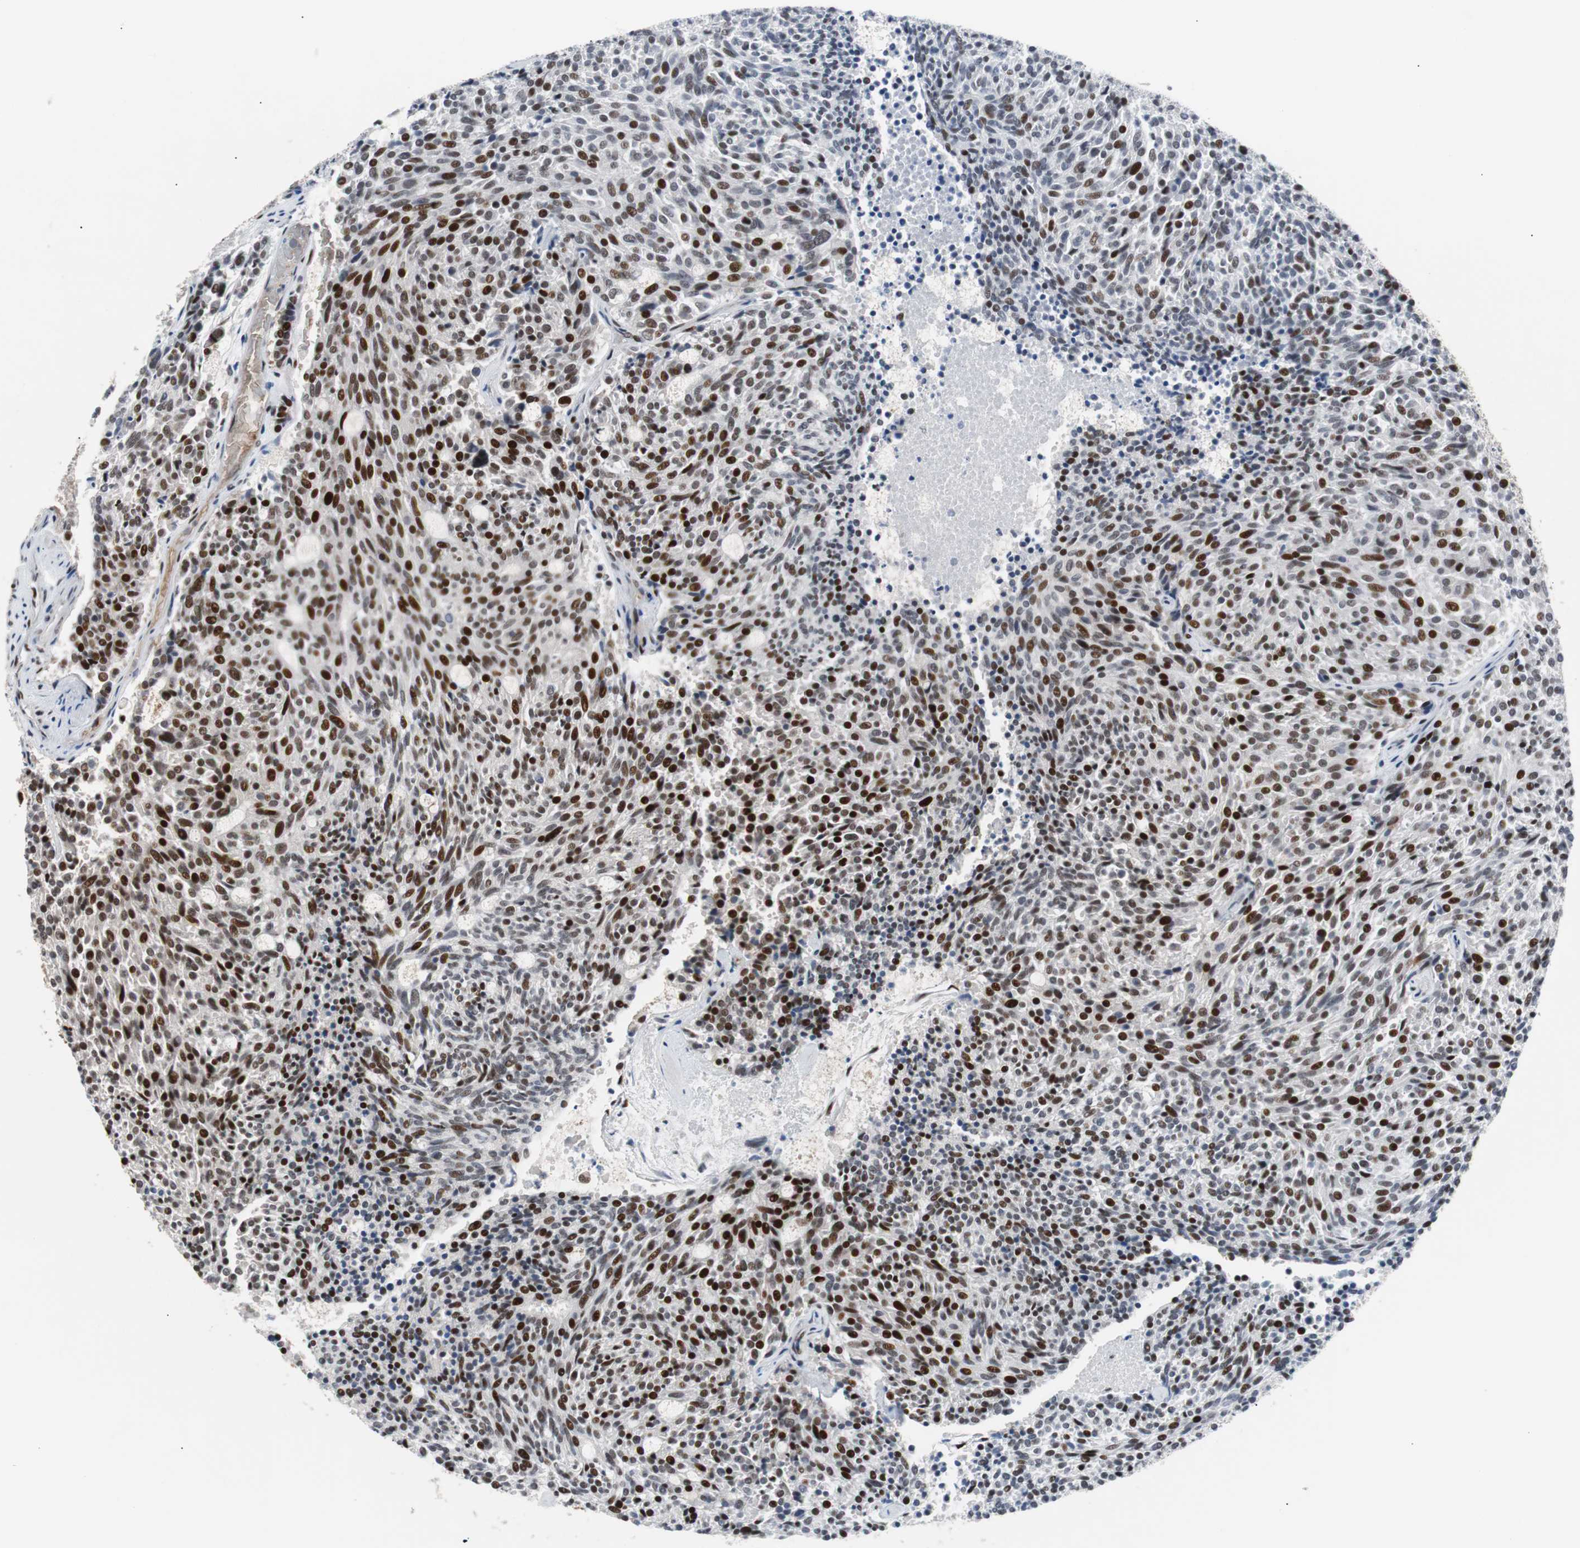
{"staining": {"intensity": "strong", "quantity": ">75%", "location": "nuclear"}, "tissue": "carcinoid", "cell_type": "Tumor cells", "image_type": "cancer", "snomed": [{"axis": "morphology", "description": "Carcinoid, malignant, NOS"}, {"axis": "topography", "description": "Pancreas"}], "caption": "Carcinoid stained with DAB immunohistochemistry reveals high levels of strong nuclear expression in about >75% of tumor cells.", "gene": "NBL1", "patient": {"sex": "female", "age": 54}}